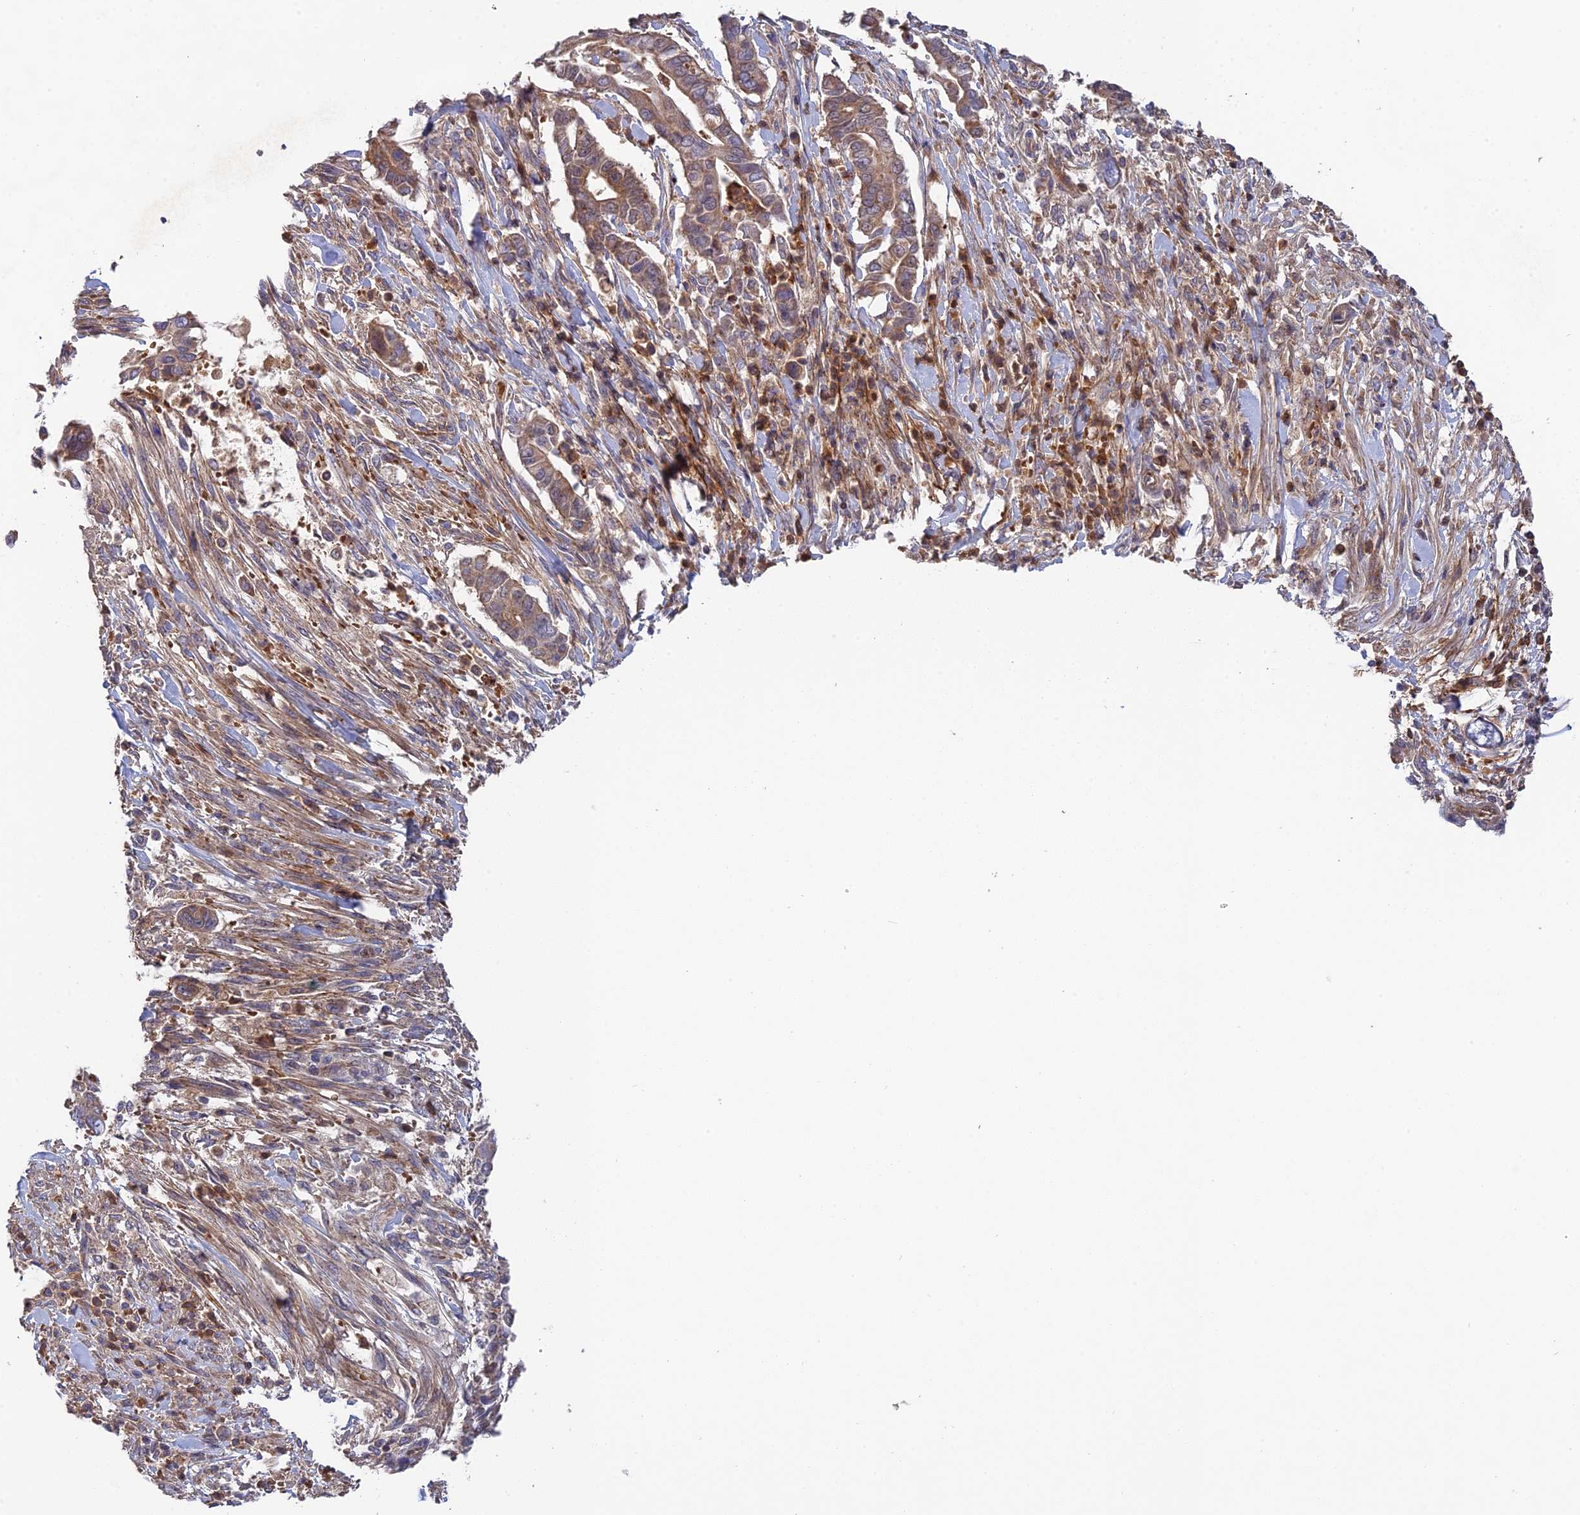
{"staining": {"intensity": "moderate", "quantity": ">75%", "location": "cytoplasmic/membranous"}, "tissue": "pancreatic cancer", "cell_type": "Tumor cells", "image_type": "cancer", "snomed": [{"axis": "morphology", "description": "Adenocarcinoma, NOS"}, {"axis": "topography", "description": "Pancreas"}], "caption": "The immunohistochemical stain labels moderate cytoplasmic/membranous positivity in tumor cells of adenocarcinoma (pancreatic) tissue.", "gene": "RPIA", "patient": {"sex": "male", "age": 68}}